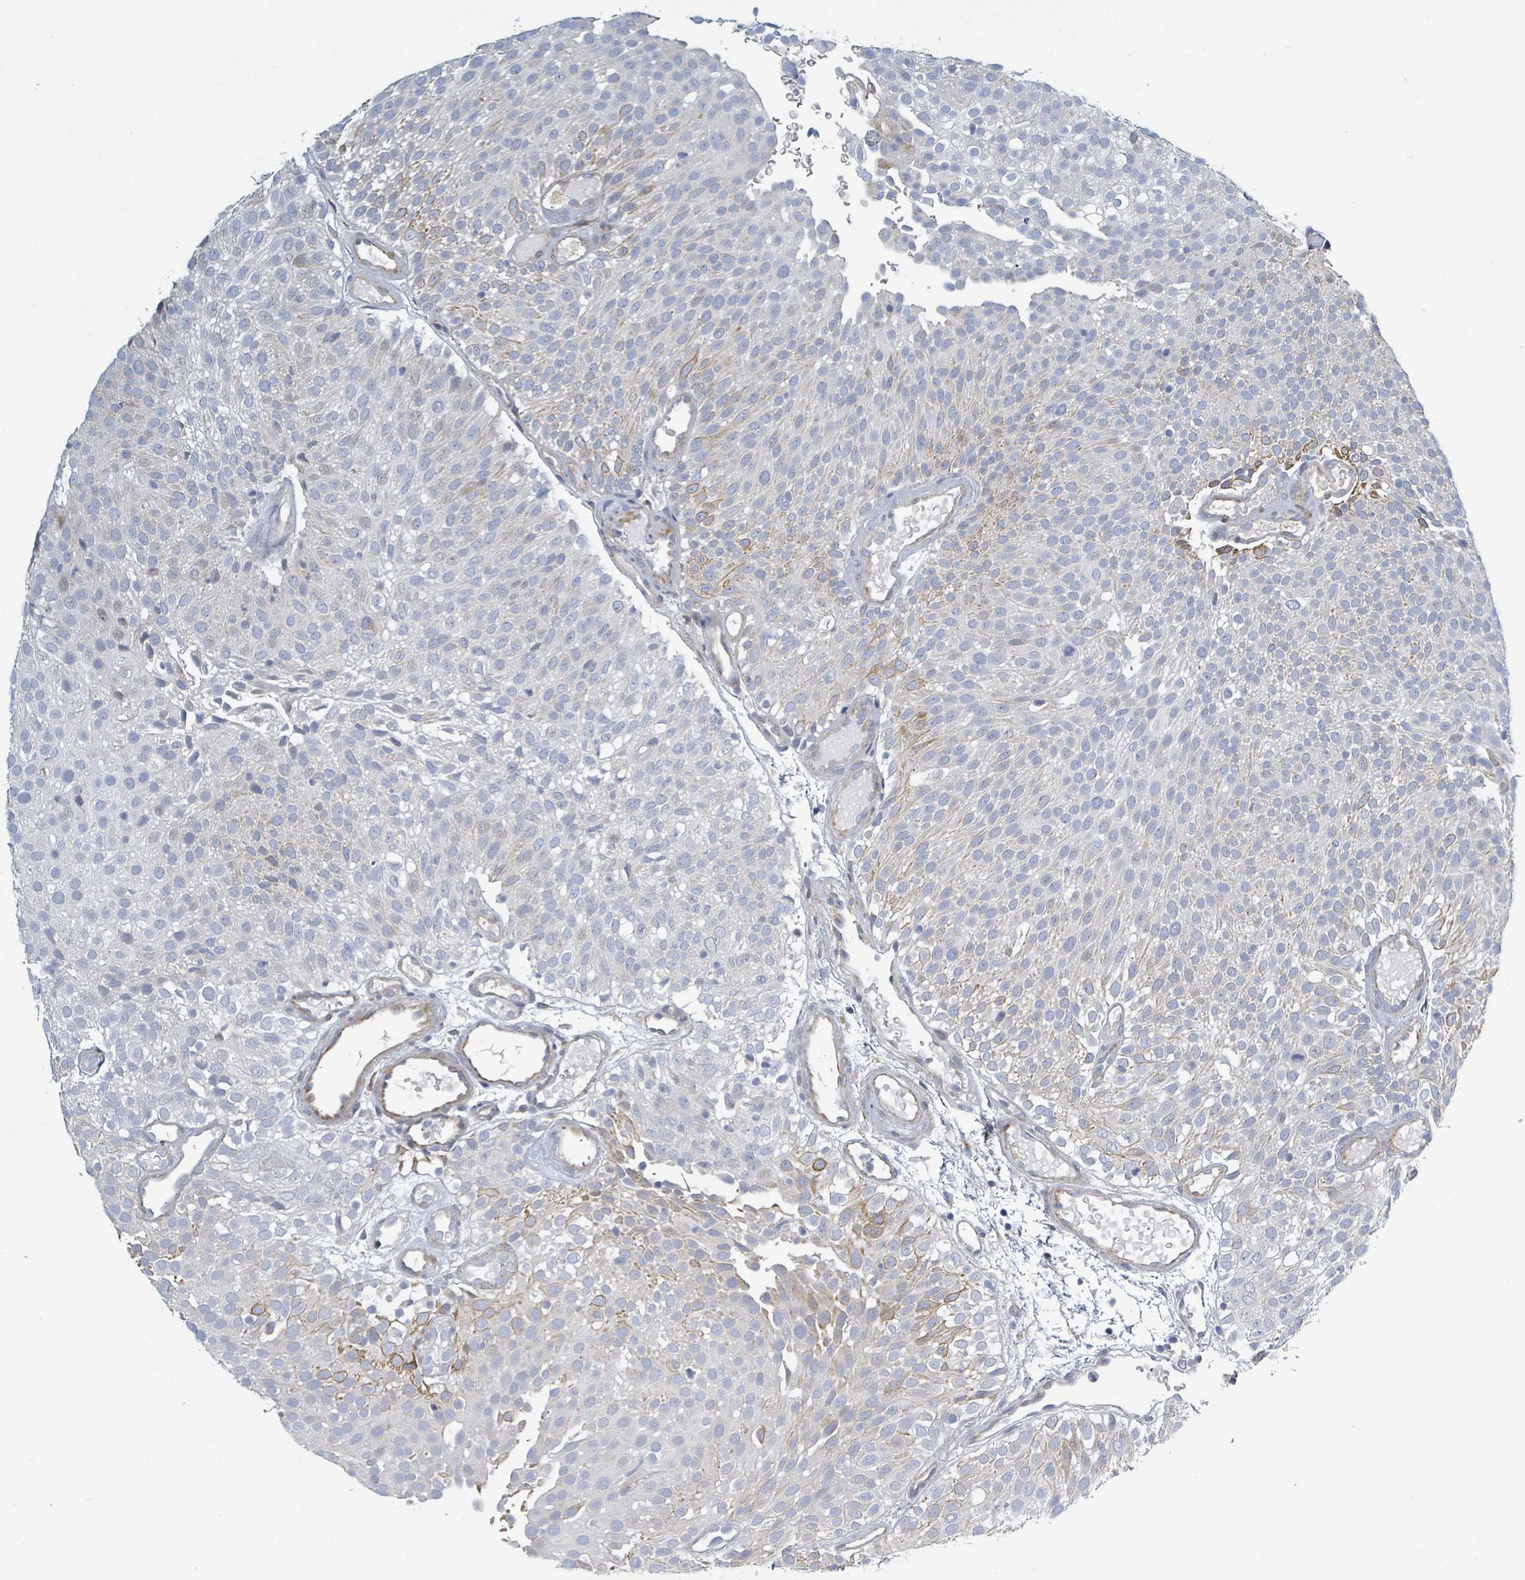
{"staining": {"intensity": "negative", "quantity": "none", "location": "none"}, "tissue": "urothelial cancer", "cell_type": "Tumor cells", "image_type": "cancer", "snomed": [{"axis": "morphology", "description": "Urothelial carcinoma, Low grade"}, {"axis": "topography", "description": "Urinary bladder"}], "caption": "Low-grade urothelial carcinoma stained for a protein using immunohistochemistry shows no staining tumor cells.", "gene": "RAB33B", "patient": {"sex": "male", "age": 78}}